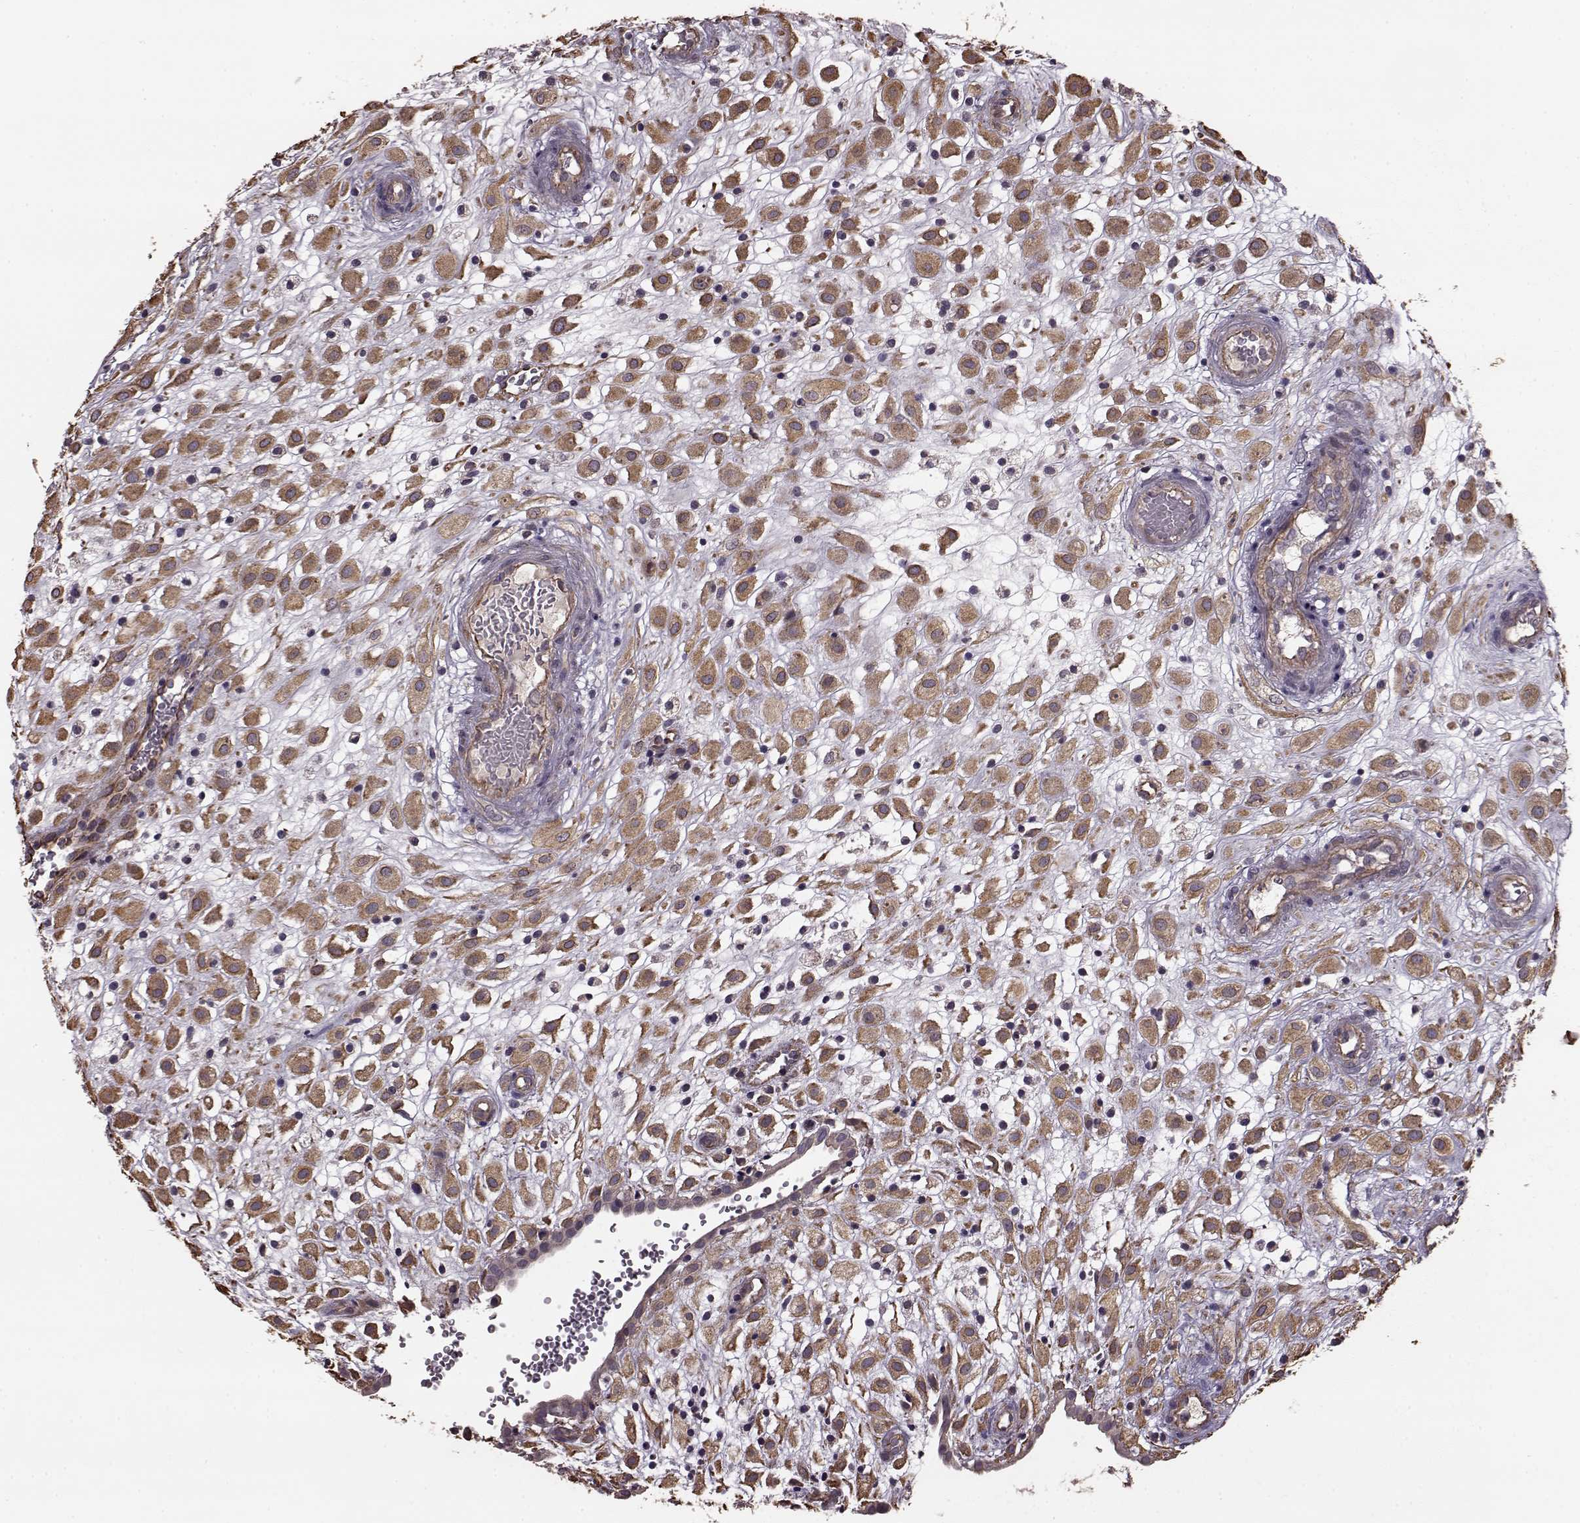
{"staining": {"intensity": "moderate", "quantity": ">75%", "location": "cytoplasmic/membranous"}, "tissue": "placenta", "cell_type": "Decidual cells", "image_type": "normal", "snomed": [{"axis": "morphology", "description": "Normal tissue, NOS"}, {"axis": "topography", "description": "Placenta"}], "caption": "Immunohistochemical staining of unremarkable placenta shows medium levels of moderate cytoplasmic/membranous expression in about >75% of decidual cells.", "gene": "NTF3", "patient": {"sex": "female", "age": 24}}